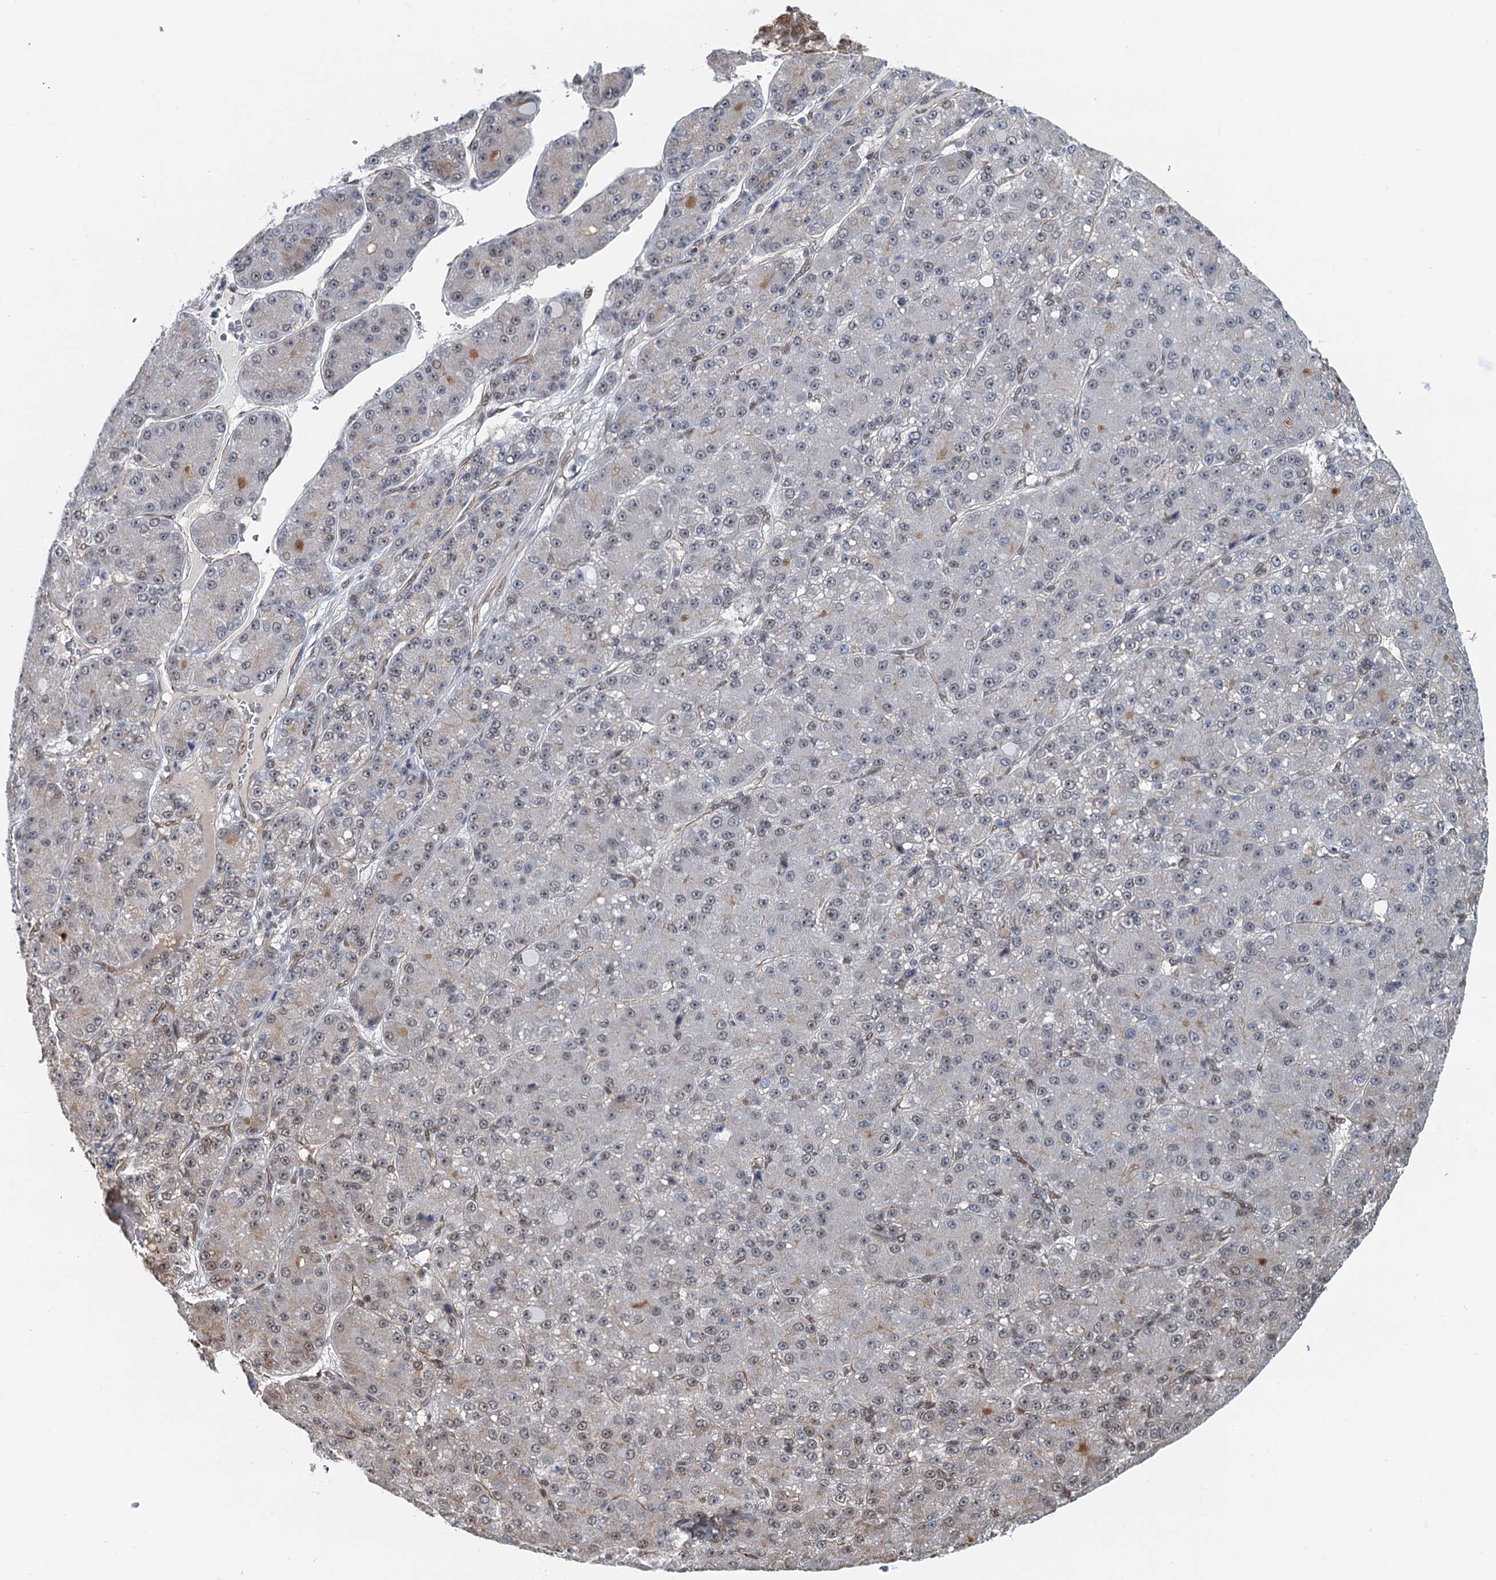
{"staining": {"intensity": "weak", "quantity": "25%-75%", "location": "nuclear"}, "tissue": "liver cancer", "cell_type": "Tumor cells", "image_type": "cancer", "snomed": [{"axis": "morphology", "description": "Carcinoma, Hepatocellular, NOS"}, {"axis": "topography", "description": "Liver"}], "caption": "An immunohistochemistry (IHC) image of neoplastic tissue is shown. Protein staining in brown shows weak nuclear positivity in liver hepatocellular carcinoma within tumor cells.", "gene": "CFDP1", "patient": {"sex": "male", "age": 67}}